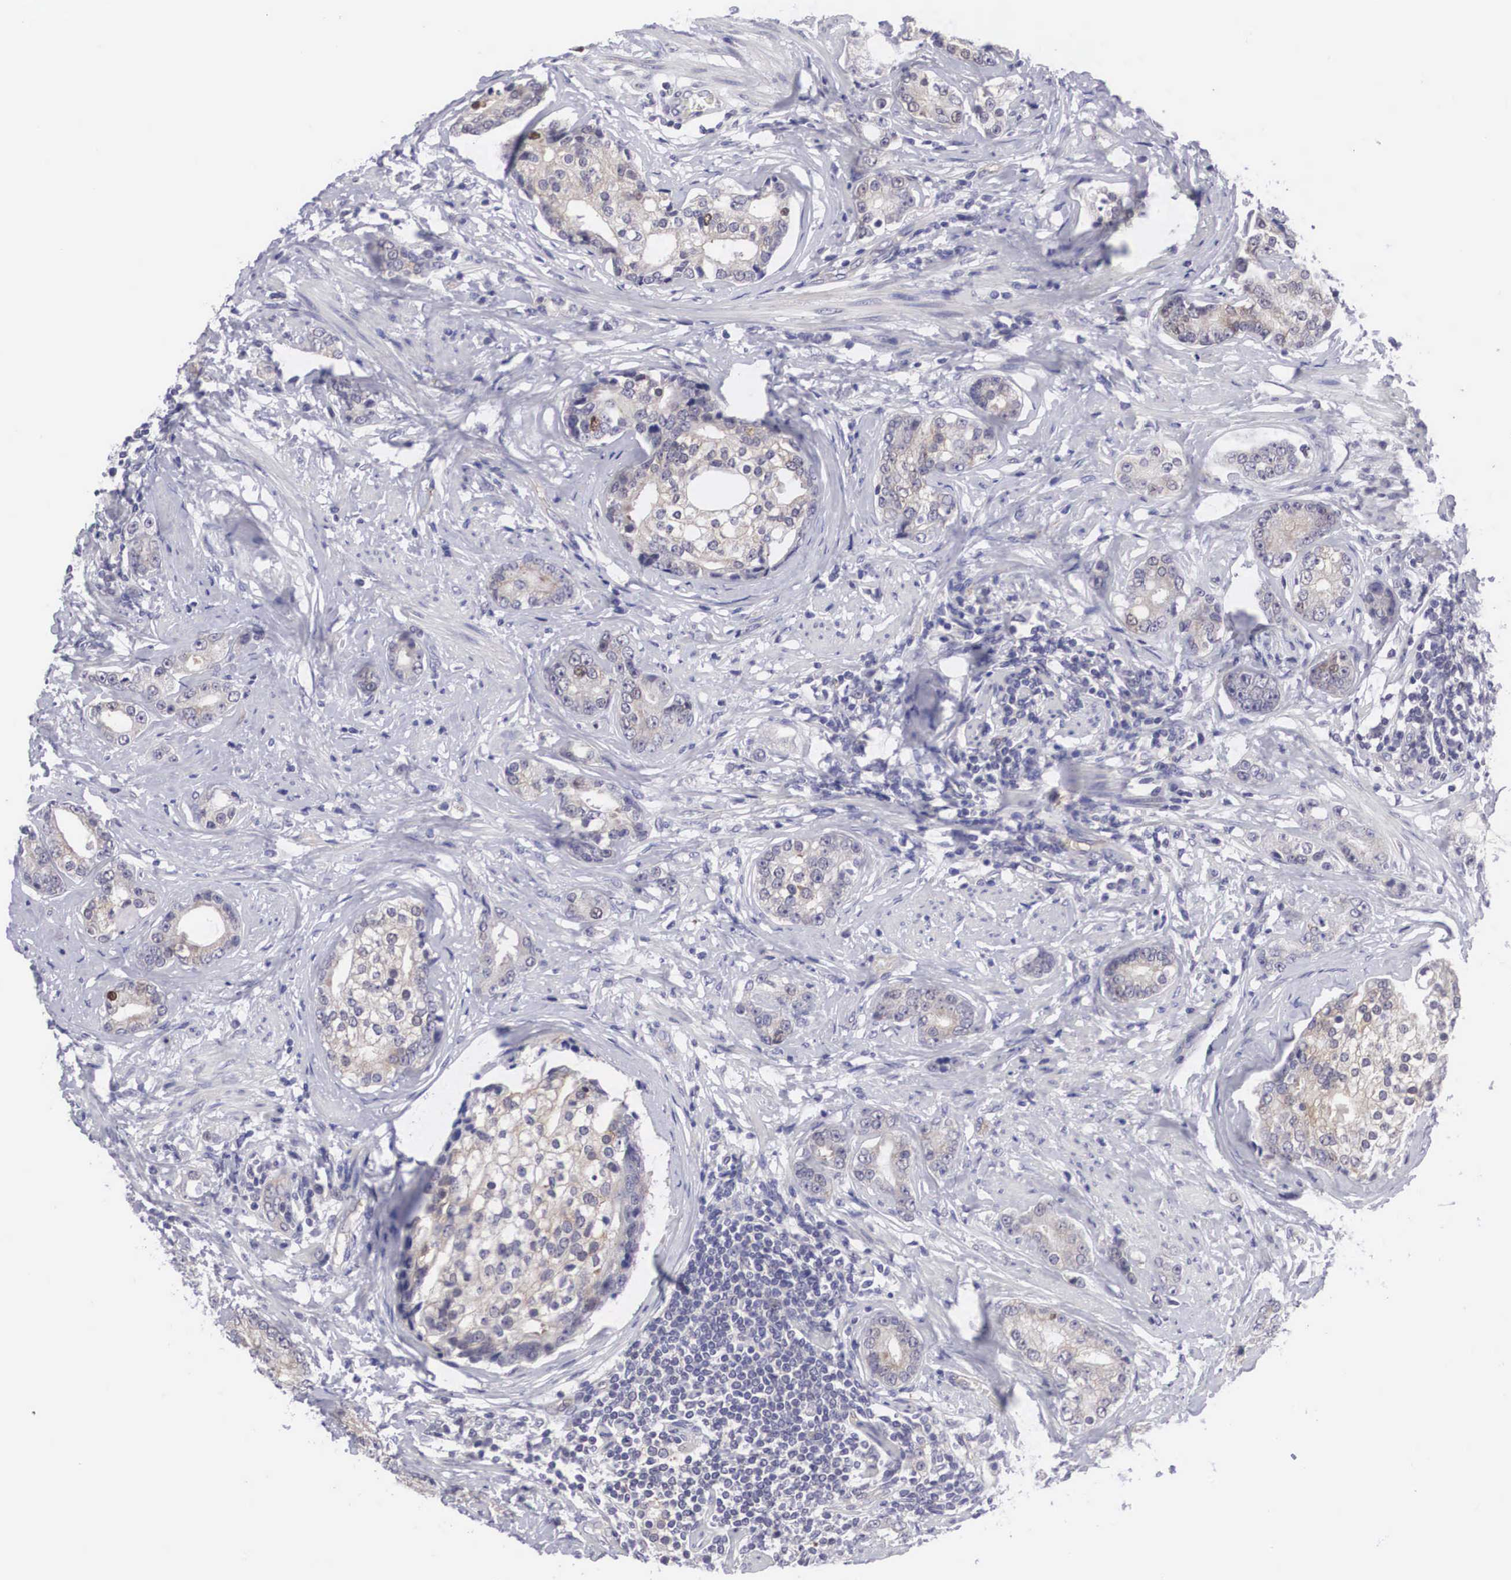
{"staining": {"intensity": "weak", "quantity": "25%-75%", "location": "cytoplasmic/membranous"}, "tissue": "prostate cancer", "cell_type": "Tumor cells", "image_type": "cancer", "snomed": [{"axis": "morphology", "description": "Adenocarcinoma, Medium grade"}, {"axis": "topography", "description": "Prostate"}], "caption": "The immunohistochemical stain labels weak cytoplasmic/membranous staining in tumor cells of prostate cancer tissue.", "gene": "MAST4", "patient": {"sex": "male", "age": 59}}